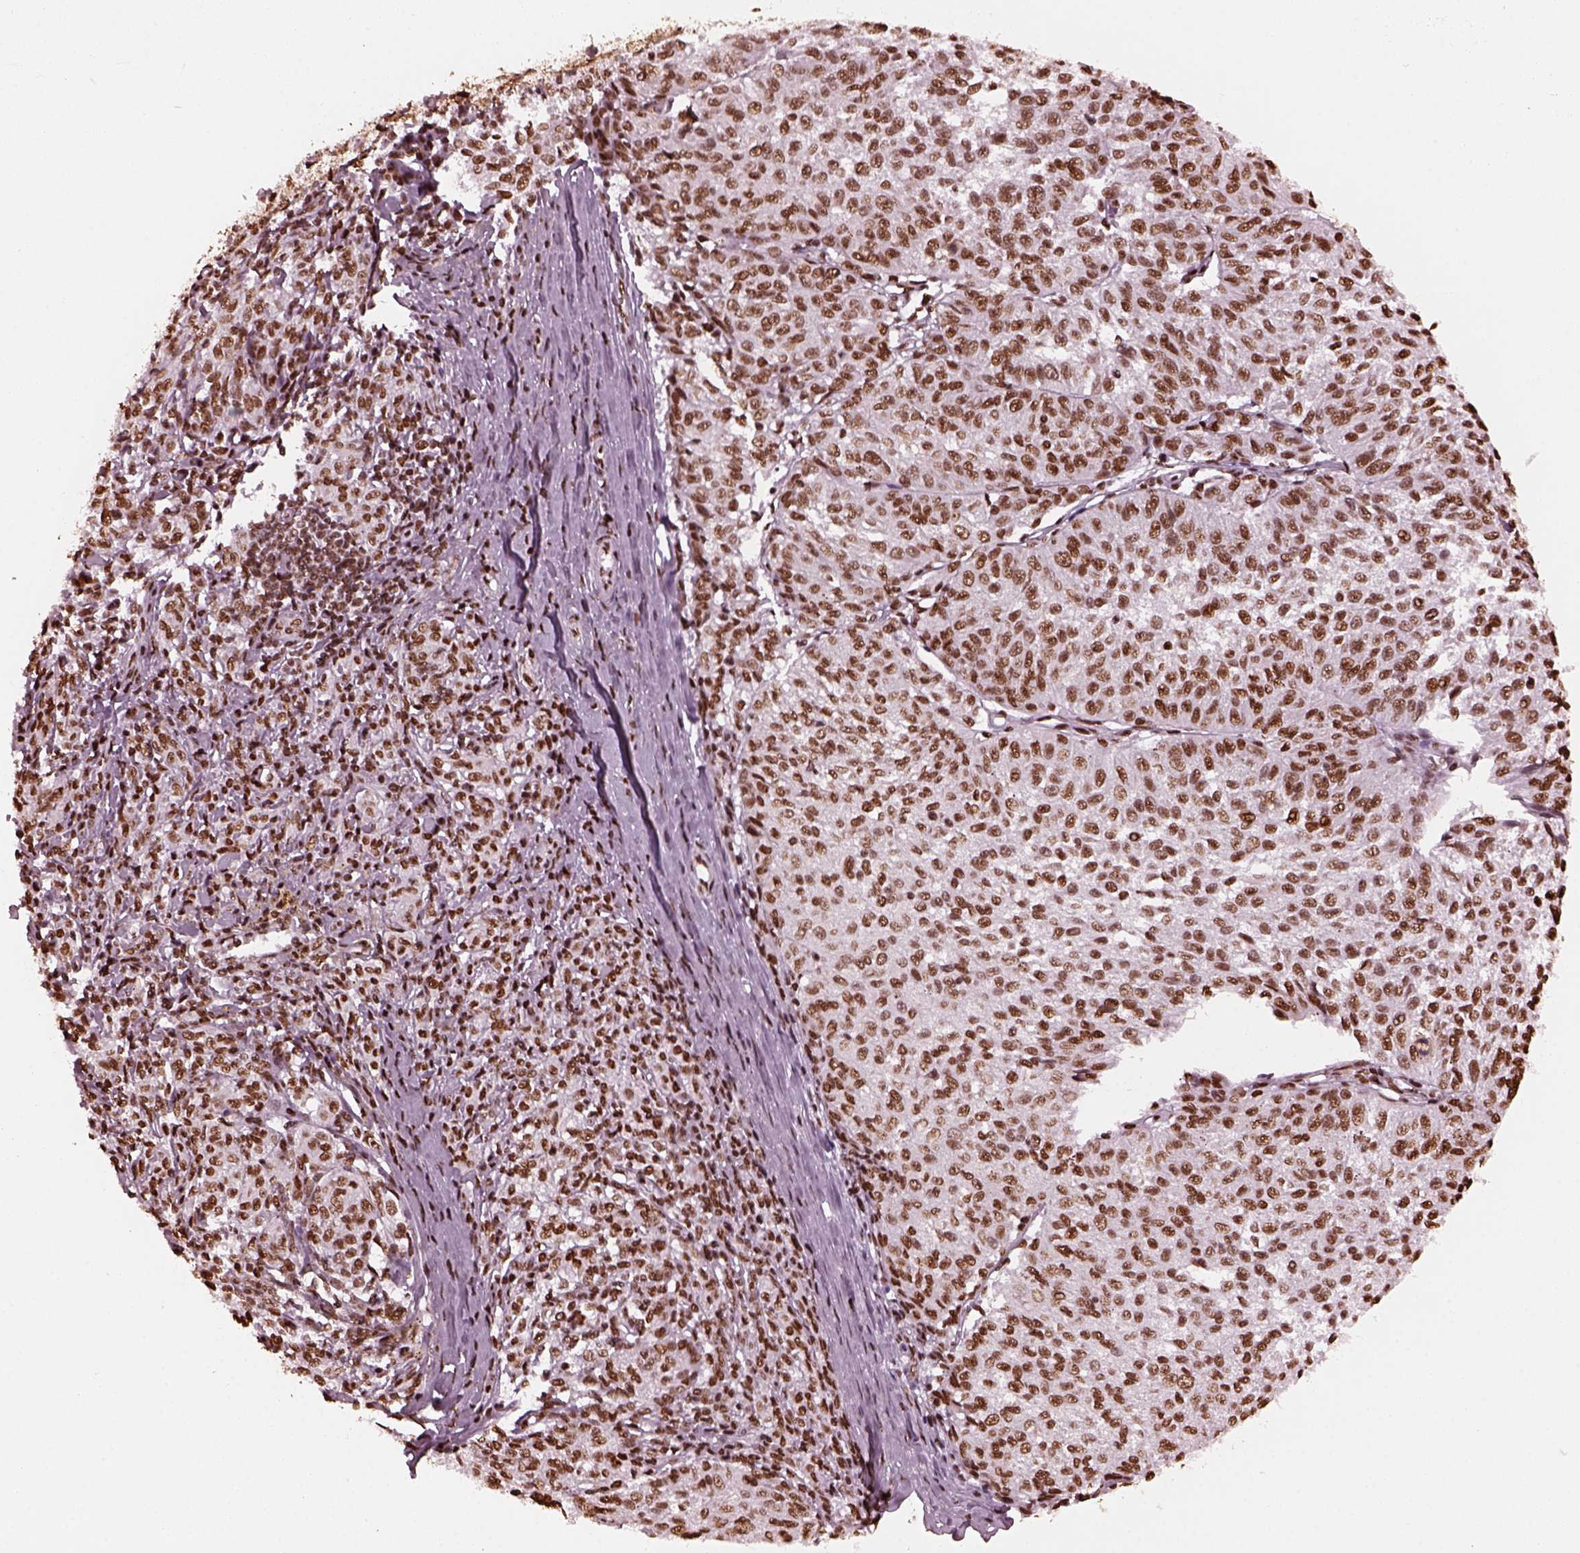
{"staining": {"intensity": "moderate", "quantity": ">75%", "location": "nuclear"}, "tissue": "melanoma", "cell_type": "Tumor cells", "image_type": "cancer", "snomed": [{"axis": "morphology", "description": "Malignant melanoma, NOS"}, {"axis": "topography", "description": "Skin"}], "caption": "A micrograph of malignant melanoma stained for a protein shows moderate nuclear brown staining in tumor cells.", "gene": "CBFA2T3", "patient": {"sex": "female", "age": 72}}